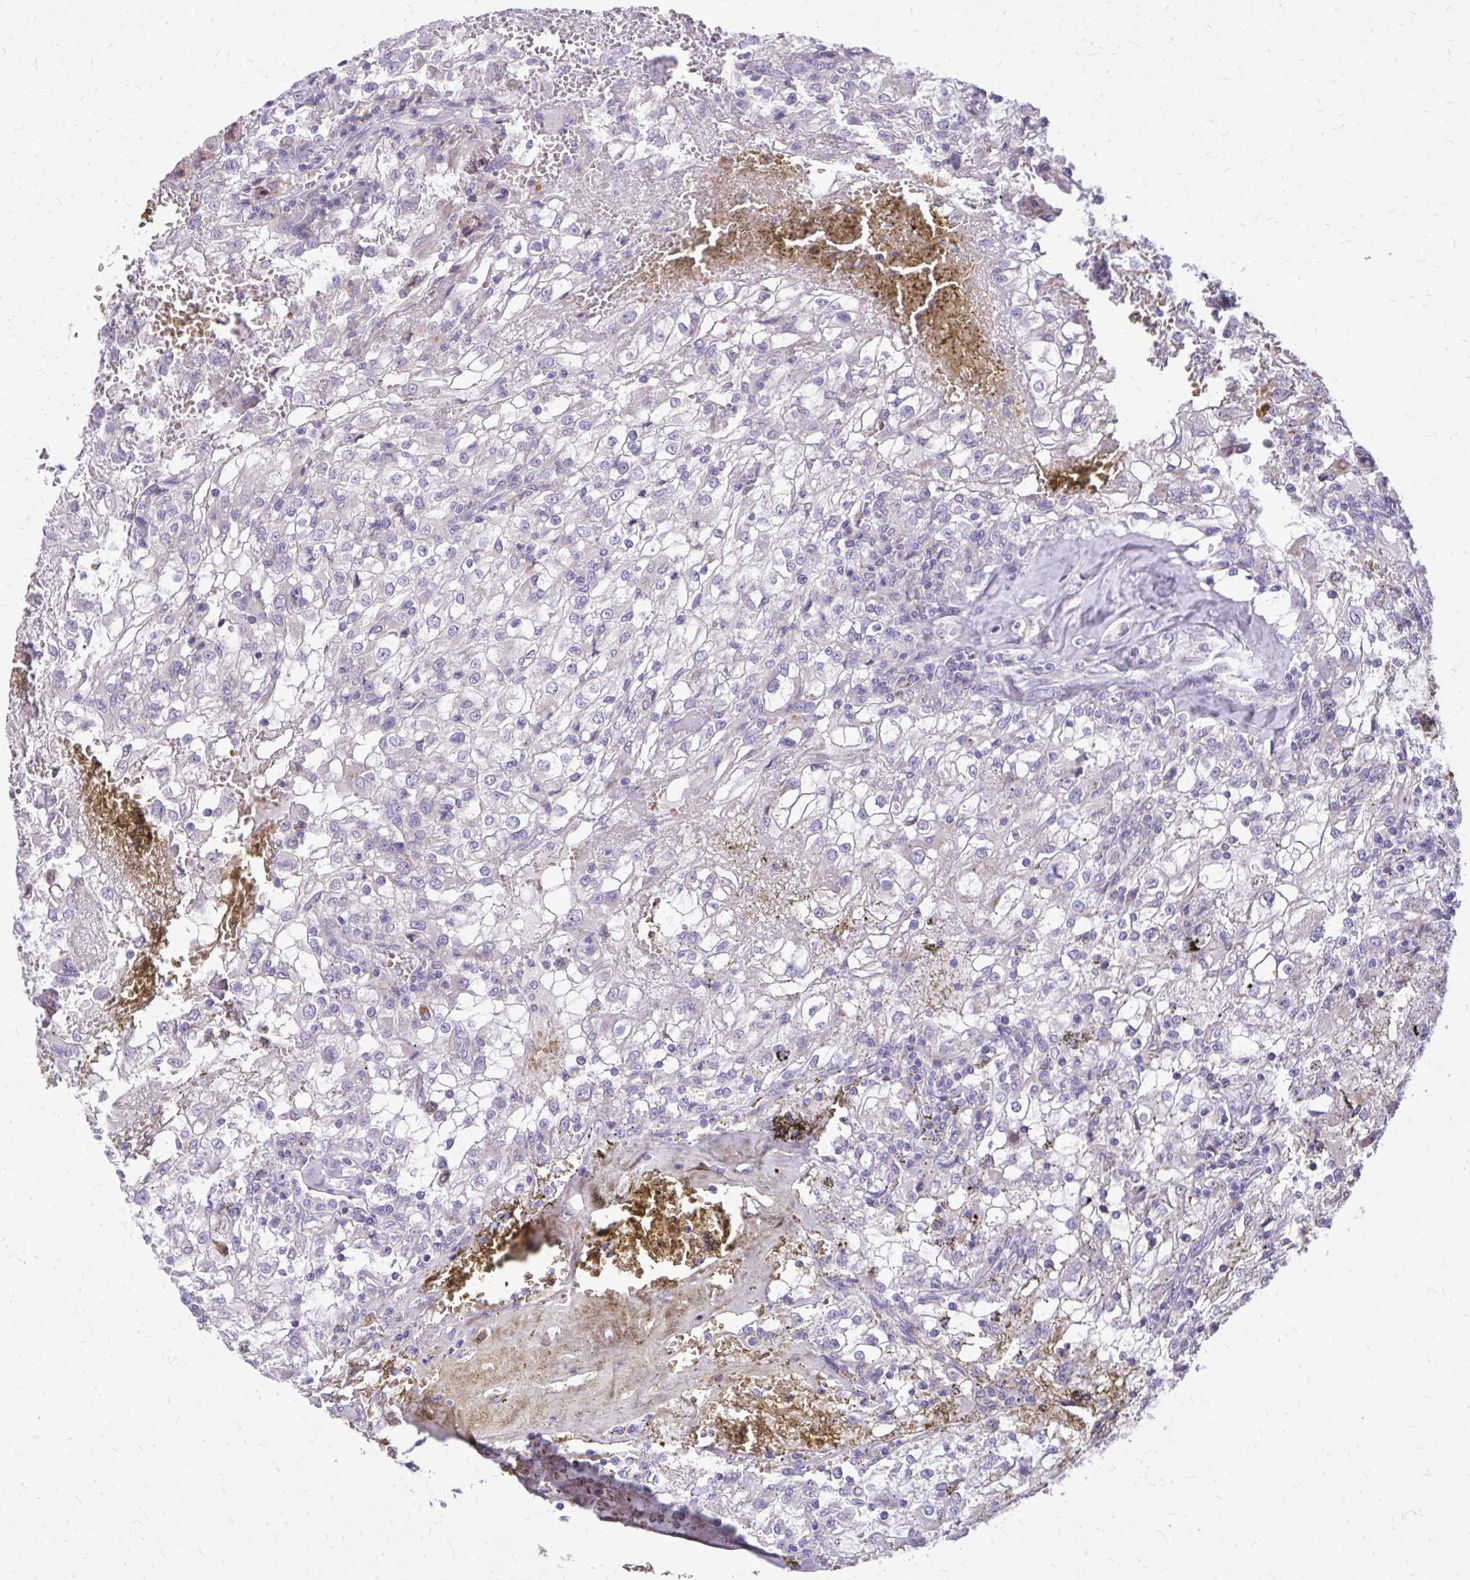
{"staining": {"intensity": "negative", "quantity": "none", "location": "none"}, "tissue": "renal cancer", "cell_type": "Tumor cells", "image_type": "cancer", "snomed": [{"axis": "morphology", "description": "Adenocarcinoma, NOS"}, {"axis": "topography", "description": "Kidney"}], "caption": "Immunohistochemical staining of renal cancer reveals no significant positivity in tumor cells. (Stains: DAB (3,3'-diaminobenzidine) IHC with hematoxylin counter stain, Microscopy: brightfield microscopy at high magnification).", "gene": "DPY19L1", "patient": {"sex": "female", "age": 74}}